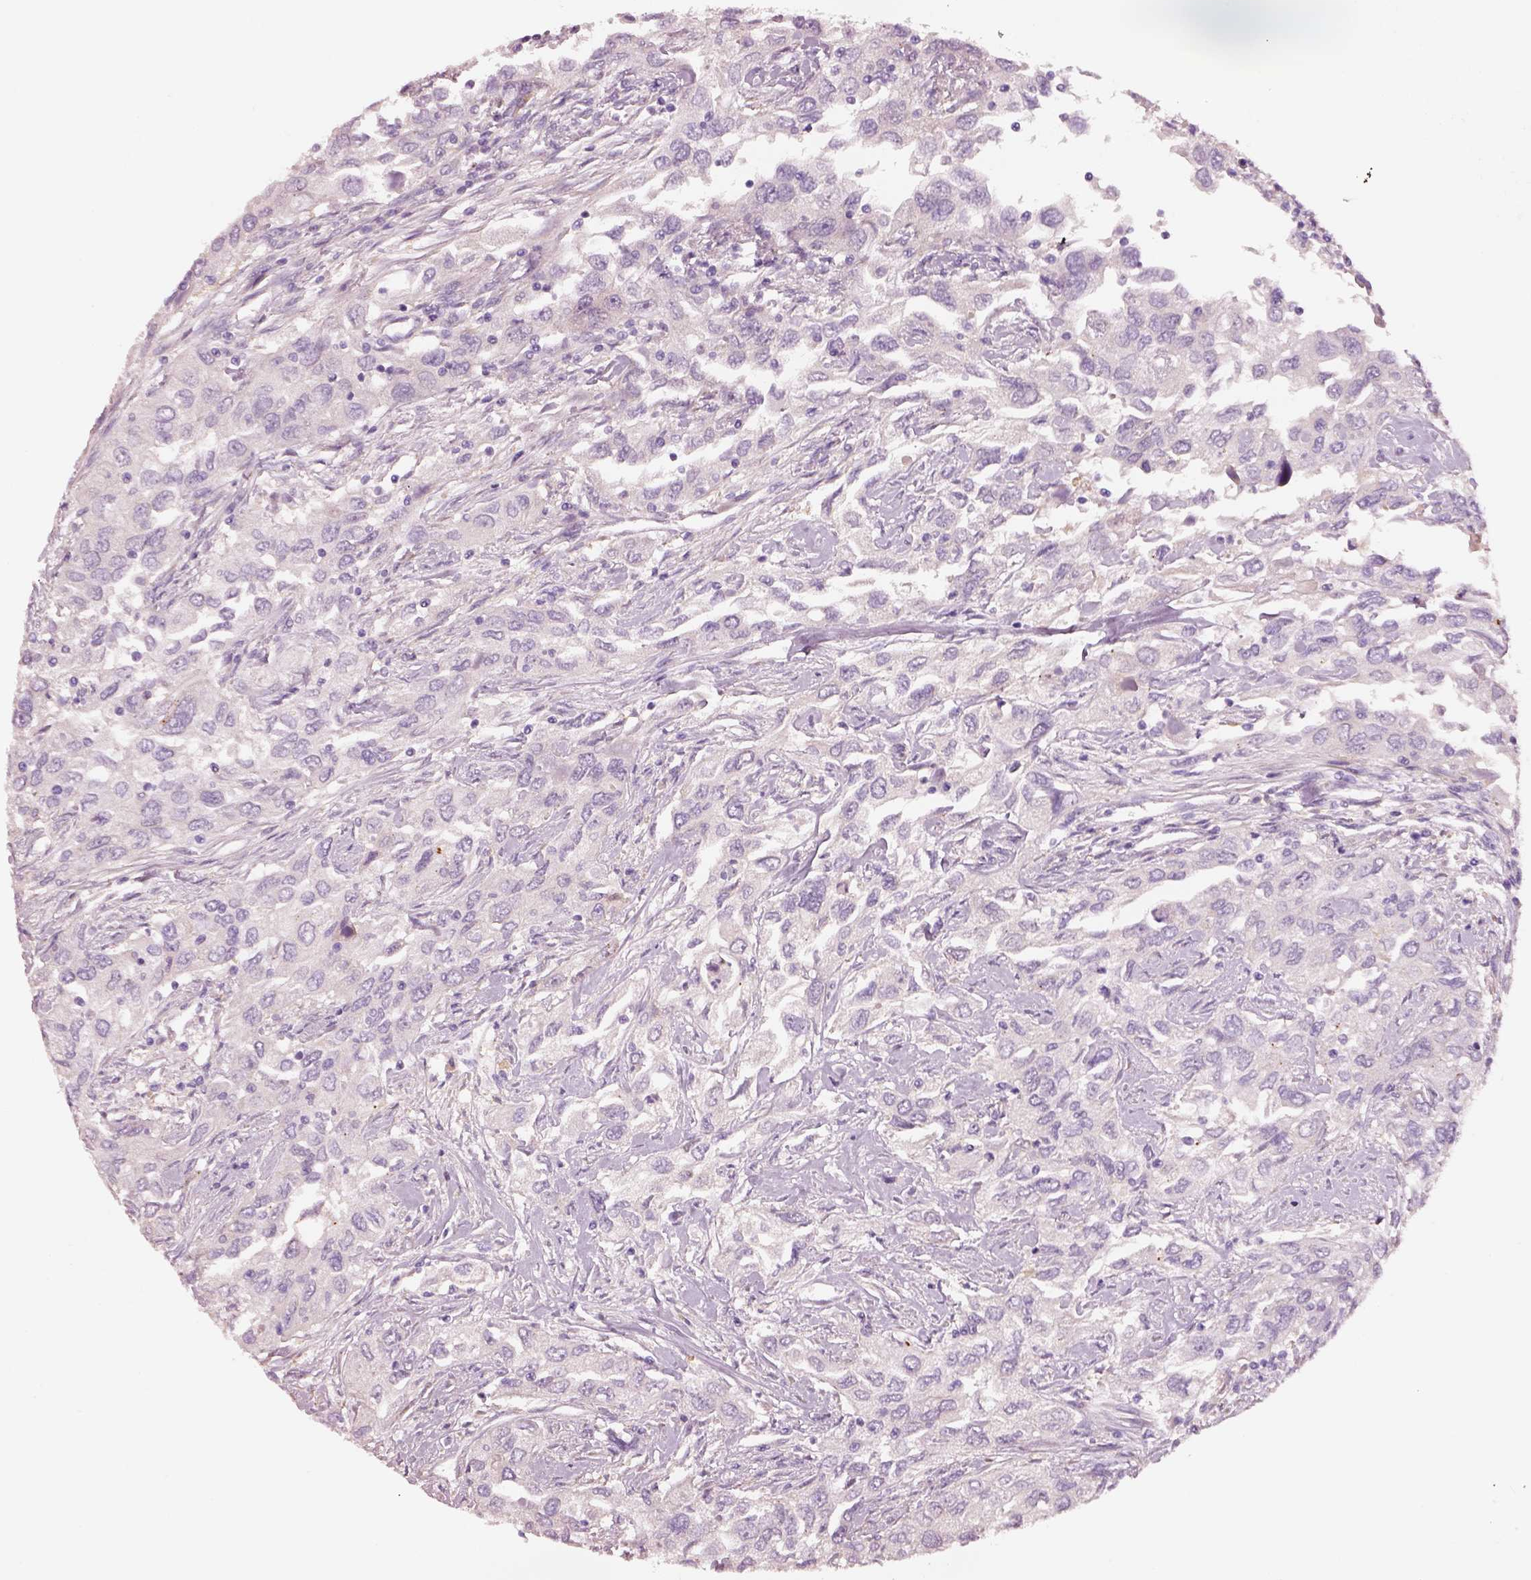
{"staining": {"intensity": "negative", "quantity": "none", "location": "none"}, "tissue": "urothelial cancer", "cell_type": "Tumor cells", "image_type": "cancer", "snomed": [{"axis": "morphology", "description": "Urothelial carcinoma, High grade"}, {"axis": "topography", "description": "Urinary bladder"}], "caption": "Tumor cells show no significant protein staining in urothelial cancer.", "gene": "ELSPBP1", "patient": {"sex": "male", "age": 76}}